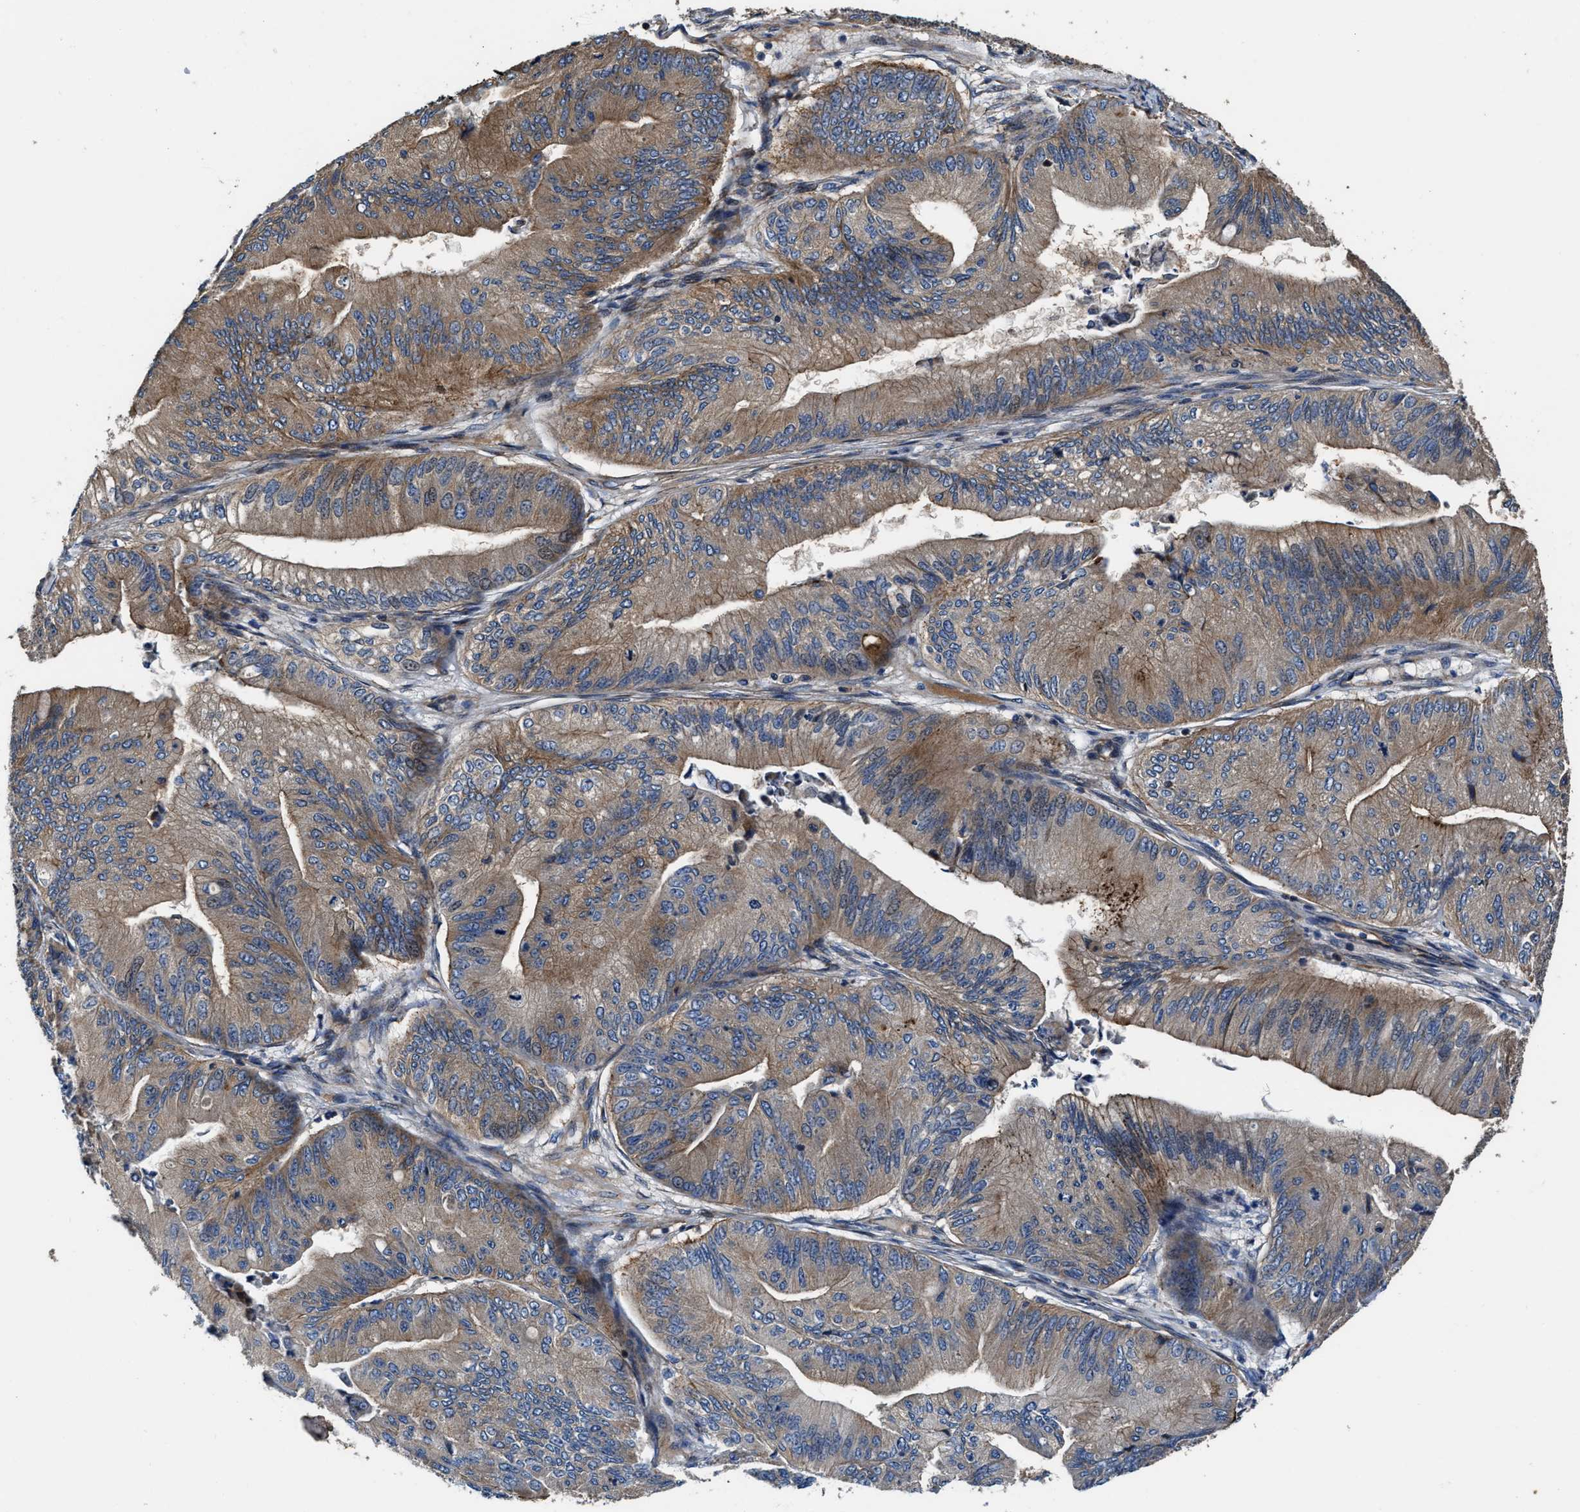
{"staining": {"intensity": "weak", "quantity": ">75%", "location": "cytoplasmic/membranous"}, "tissue": "ovarian cancer", "cell_type": "Tumor cells", "image_type": "cancer", "snomed": [{"axis": "morphology", "description": "Cystadenocarcinoma, mucinous, NOS"}, {"axis": "topography", "description": "Ovary"}], "caption": "A high-resolution micrograph shows immunohistochemistry (IHC) staining of ovarian cancer, which exhibits weak cytoplasmic/membranous positivity in approximately >75% of tumor cells.", "gene": "PTAR1", "patient": {"sex": "female", "age": 61}}